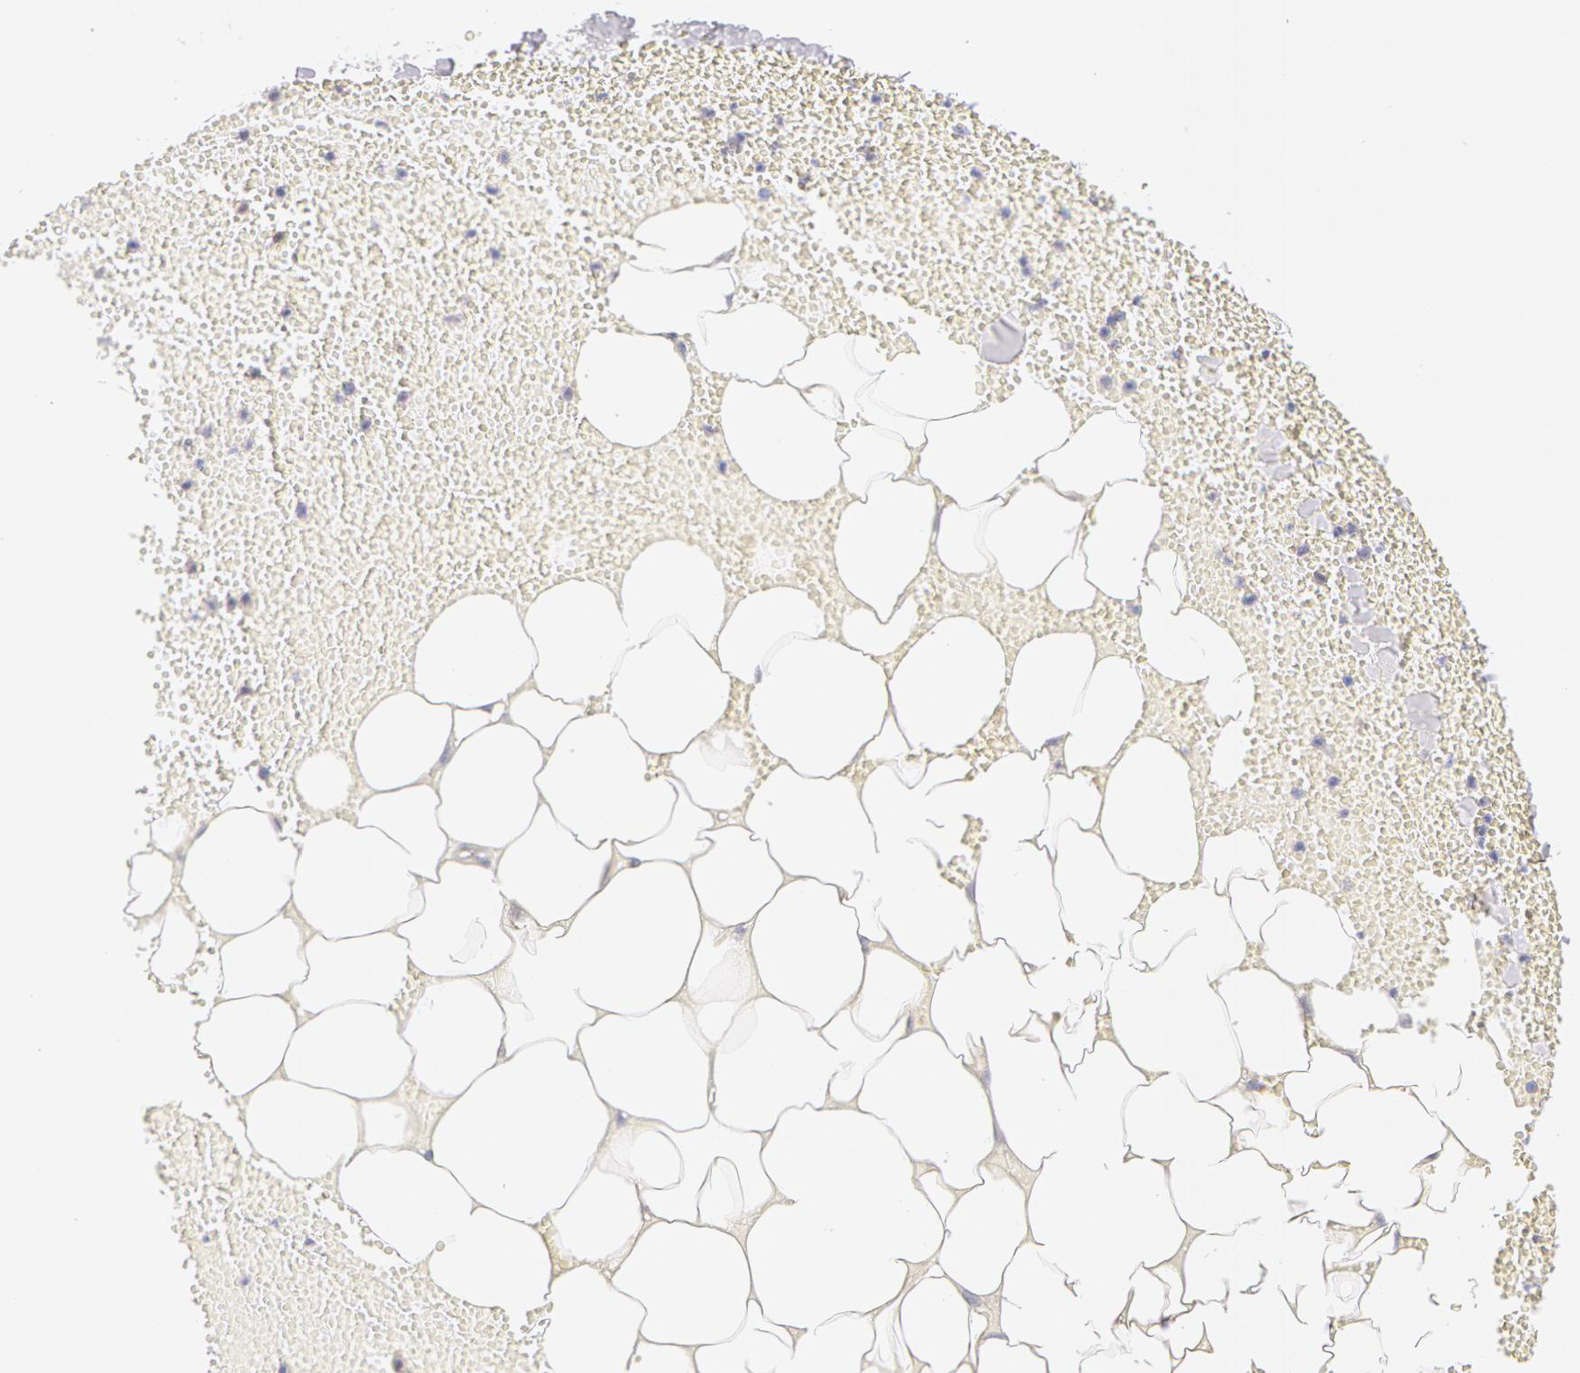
{"staining": {"intensity": "weak", "quantity": ">75%", "location": "cytoplasmic/membranous"}, "tissue": "adipose tissue", "cell_type": "Adipocytes", "image_type": "normal", "snomed": [{"axis": "morphology", "description": "Normal tissue, NOS"}, {"axis": "morphology", "description": "Inflammation, NOS"}, {"axis": "topography", "description": "Lymph node"}, {"axis": "topography", "description": "Peripheral nerve tissue"}], "caption": "Weak cytoplasmic/membranous protein staining is identified in approximately >75% of adipocytes in adipose tissue.", "gene": "DDX3X", "patient": {"sex": "male", "age": 52}}